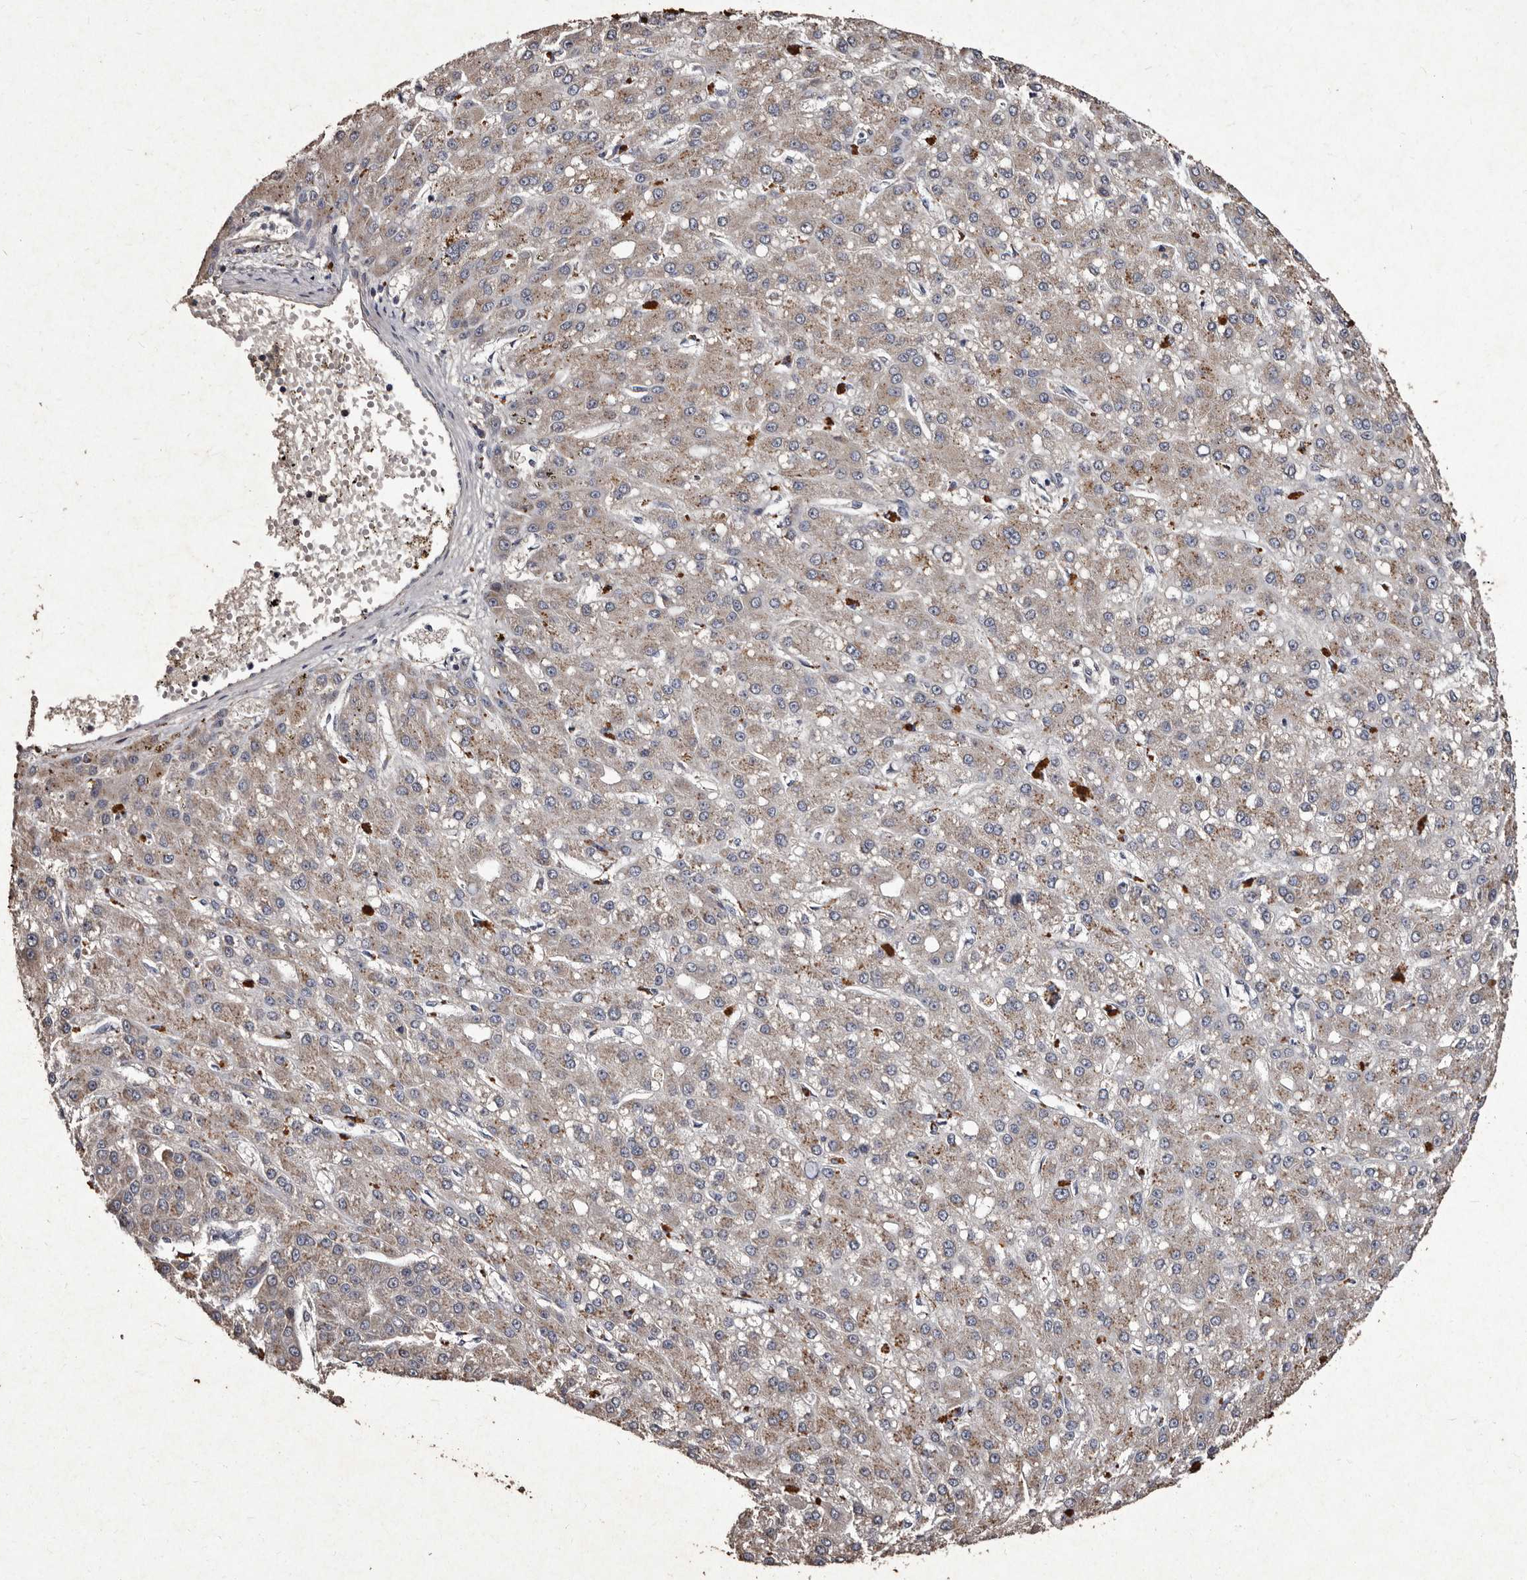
{"staining": {"intensity": "weak", "quantity": ">75%", "location": "cytoplasmic/membranous"}, "tissue": "liver cancer", "cell_type": "Tumor cells", "image_type": "cancer", "snomed": [{"axis": "morphology", "description": "Carcinoma, Hepatocellular, NOS"}, {"axis": "topography", "description": "Liver"}], "caption": "IHC (DAB) staining of human hepatocellular carcinoma (liver) displays weak cytoplasmic/membranous protein positivity in about >75% of tumor cells.", "gene": "TFB1M", "patient": {"sex": "male", "age": 67}}